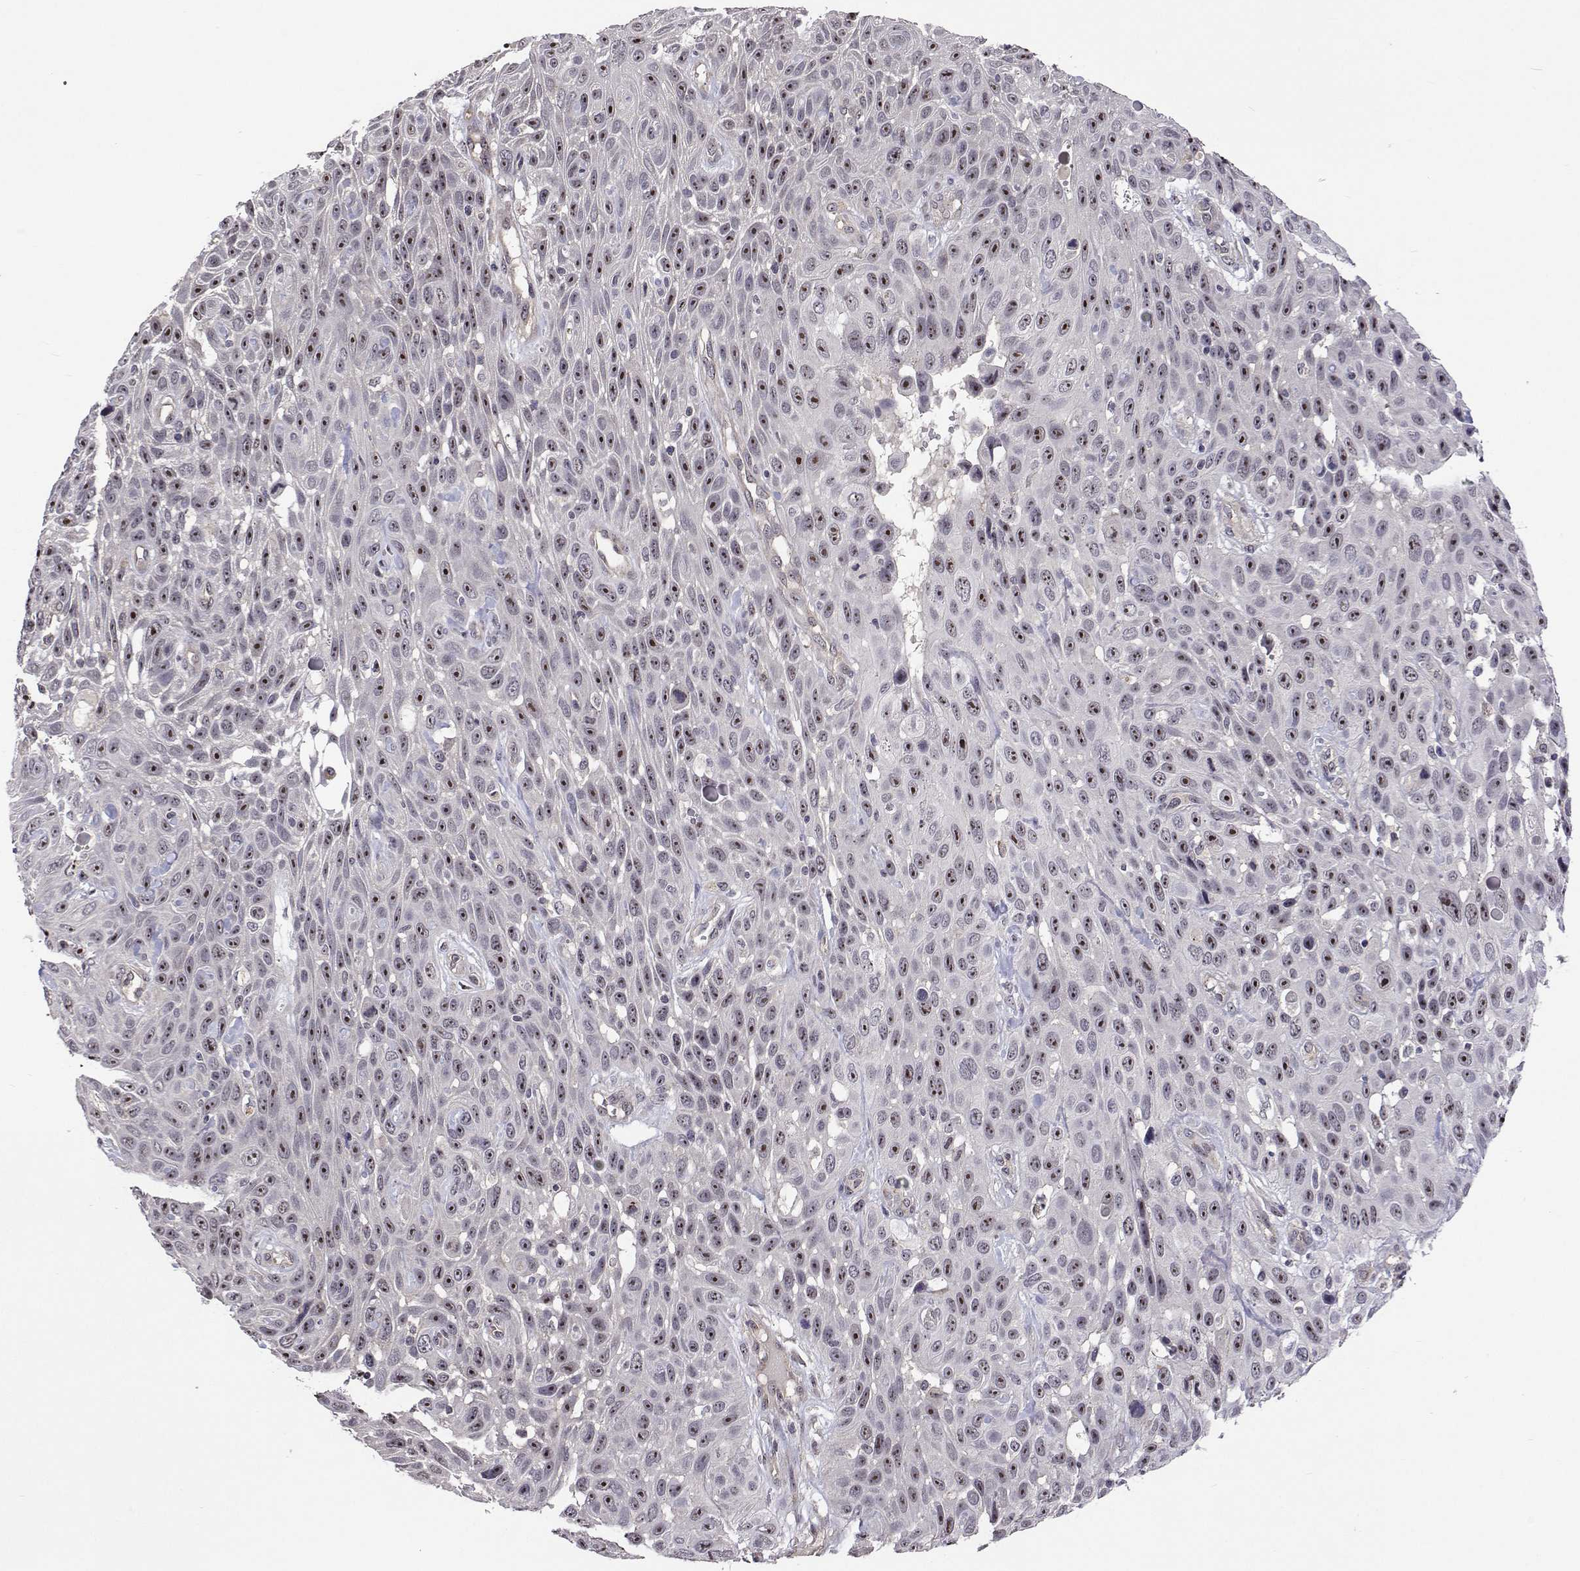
{"staining": {"intensity": "moderate", "quantity": "25%-75%", "location": "nuclear"}, "tissue": "skin cancer", "cell_type": "Tumor cells", "image_type": "cancer", "snomed": [{"axis": "morphology", "description": "Squamous cell carcinoma, NOS"}, {"axis": "topography", "description": "Skin"}], "caption": "About 25%-75% of tumor cells in human skin squamous cell carcinoma demonstrate moderate nuclear protein positivity as visualized by brown immunohistochemical staining.", "gene": "NHP2", "patient": {"sex": "male", "age": 82}}